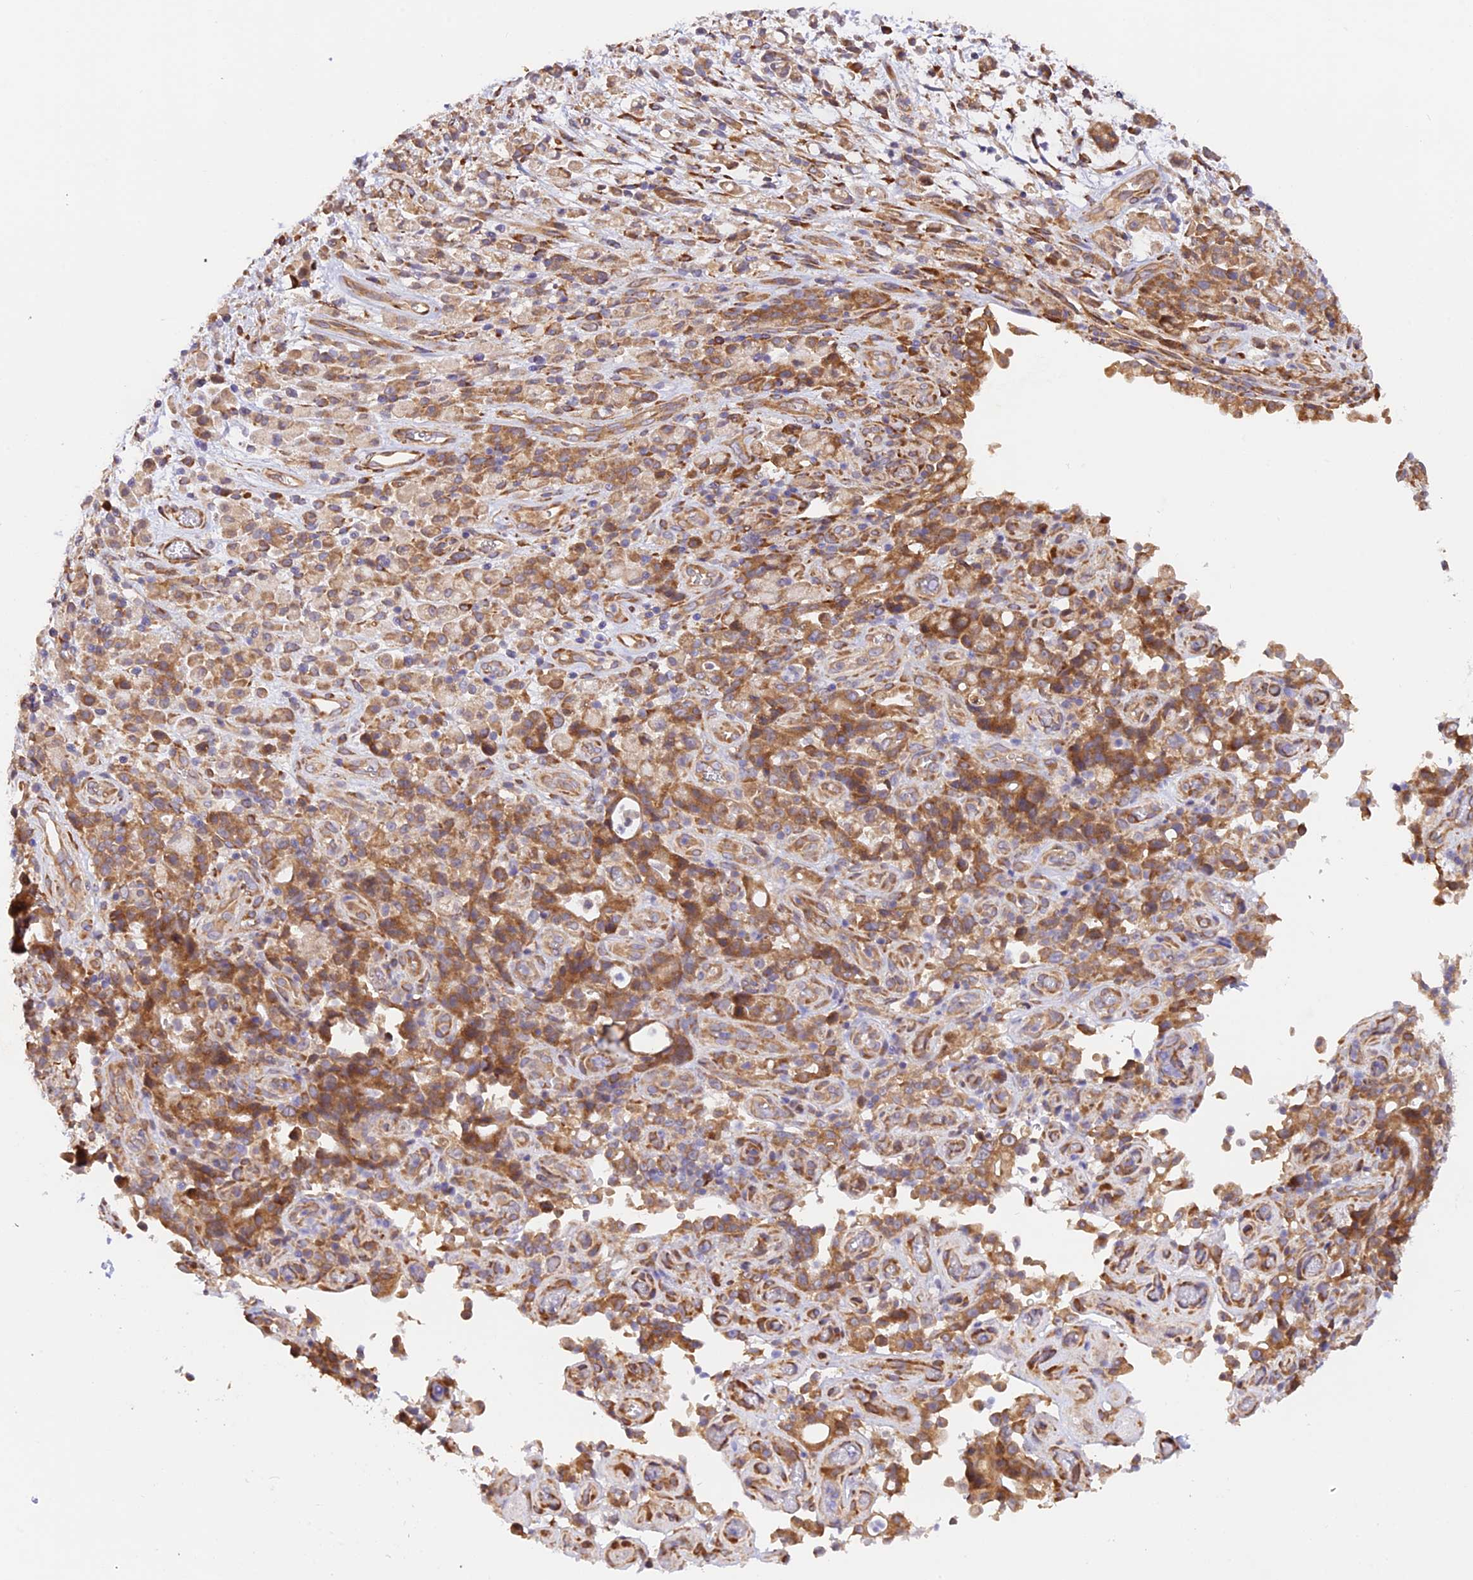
{"staining": {"intensity": "moderate", "quantity": ">75%", "location": "cytoplasmic/membranous"}, "tissue": "stomach cancer", "cell_type": "Tumor cells", "image_type": "cancer", "snomed": [{"axis": "morphology", "description": "Adenocarcinoma, NOS"}, {"axis": "topography", "description": "Stomach"}], "caption": "Human stomach cancer (adenocarcinoma) stained with a brown dye displays moderate cytoplasmic/membranous positive positivity in about >75% of tumor cells.", "gene": "RPL5", "patient": {"sex": "female", "age": 60}}